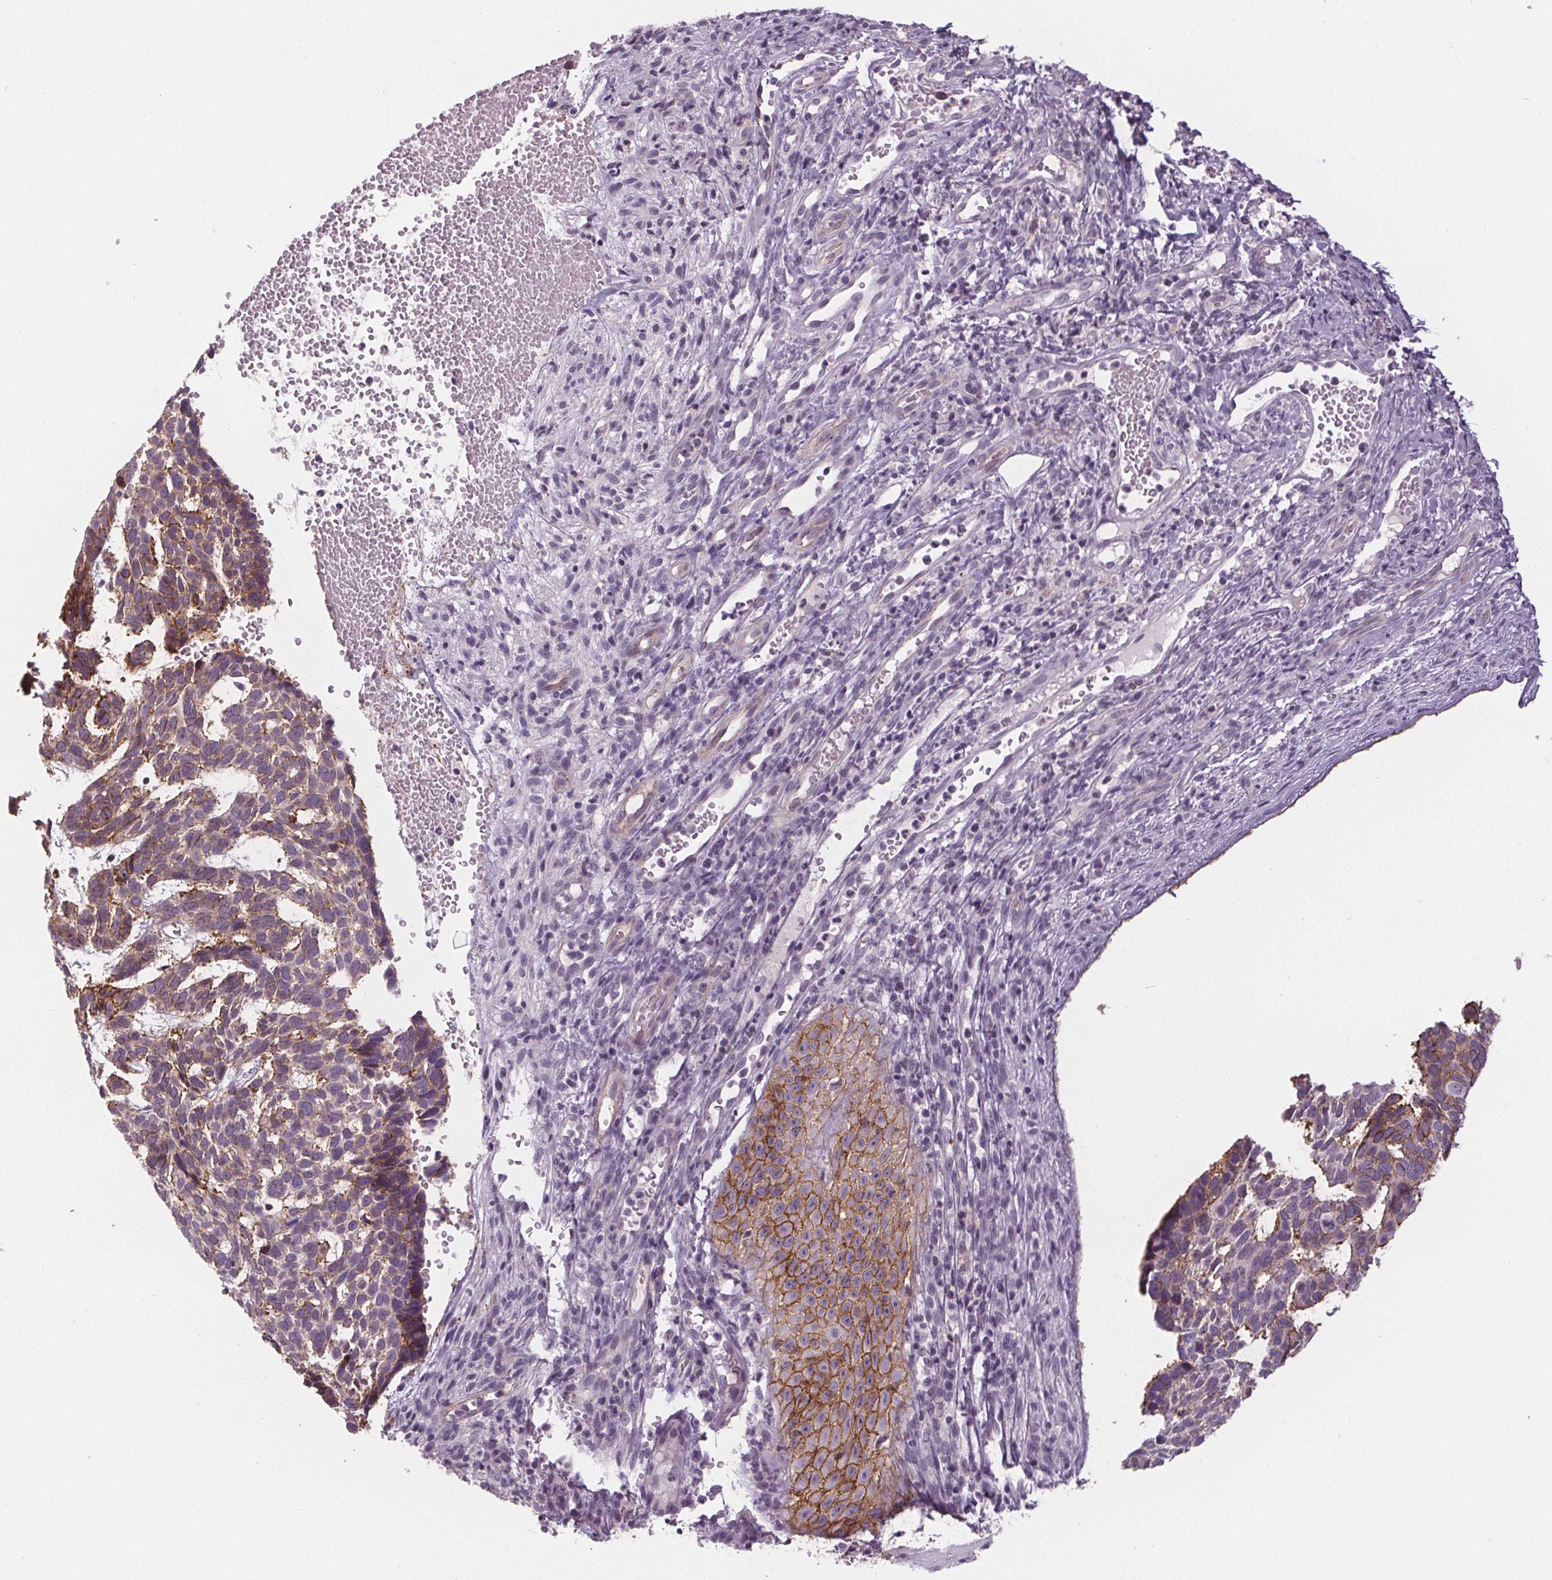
{"staining": {"intensity": "weak", "quantity": ">75%", "location": "cytoplasmic/membranous"}, "tissue": "skin cancer", "cell_type": "Tumor cells", "image_type": "cancer", "snomed": [{"axis": "morphology", "description": "Basal cell carcinoma"}, {"axis": "topography", "description": "Skin"}], "caption": "Weak cytoplasmic/membranous staining is identified in approximately >75% of tumor cells in skin cancer.", "gene": "ATP1A1", "patient": {"sex": "male", "age": 78}}